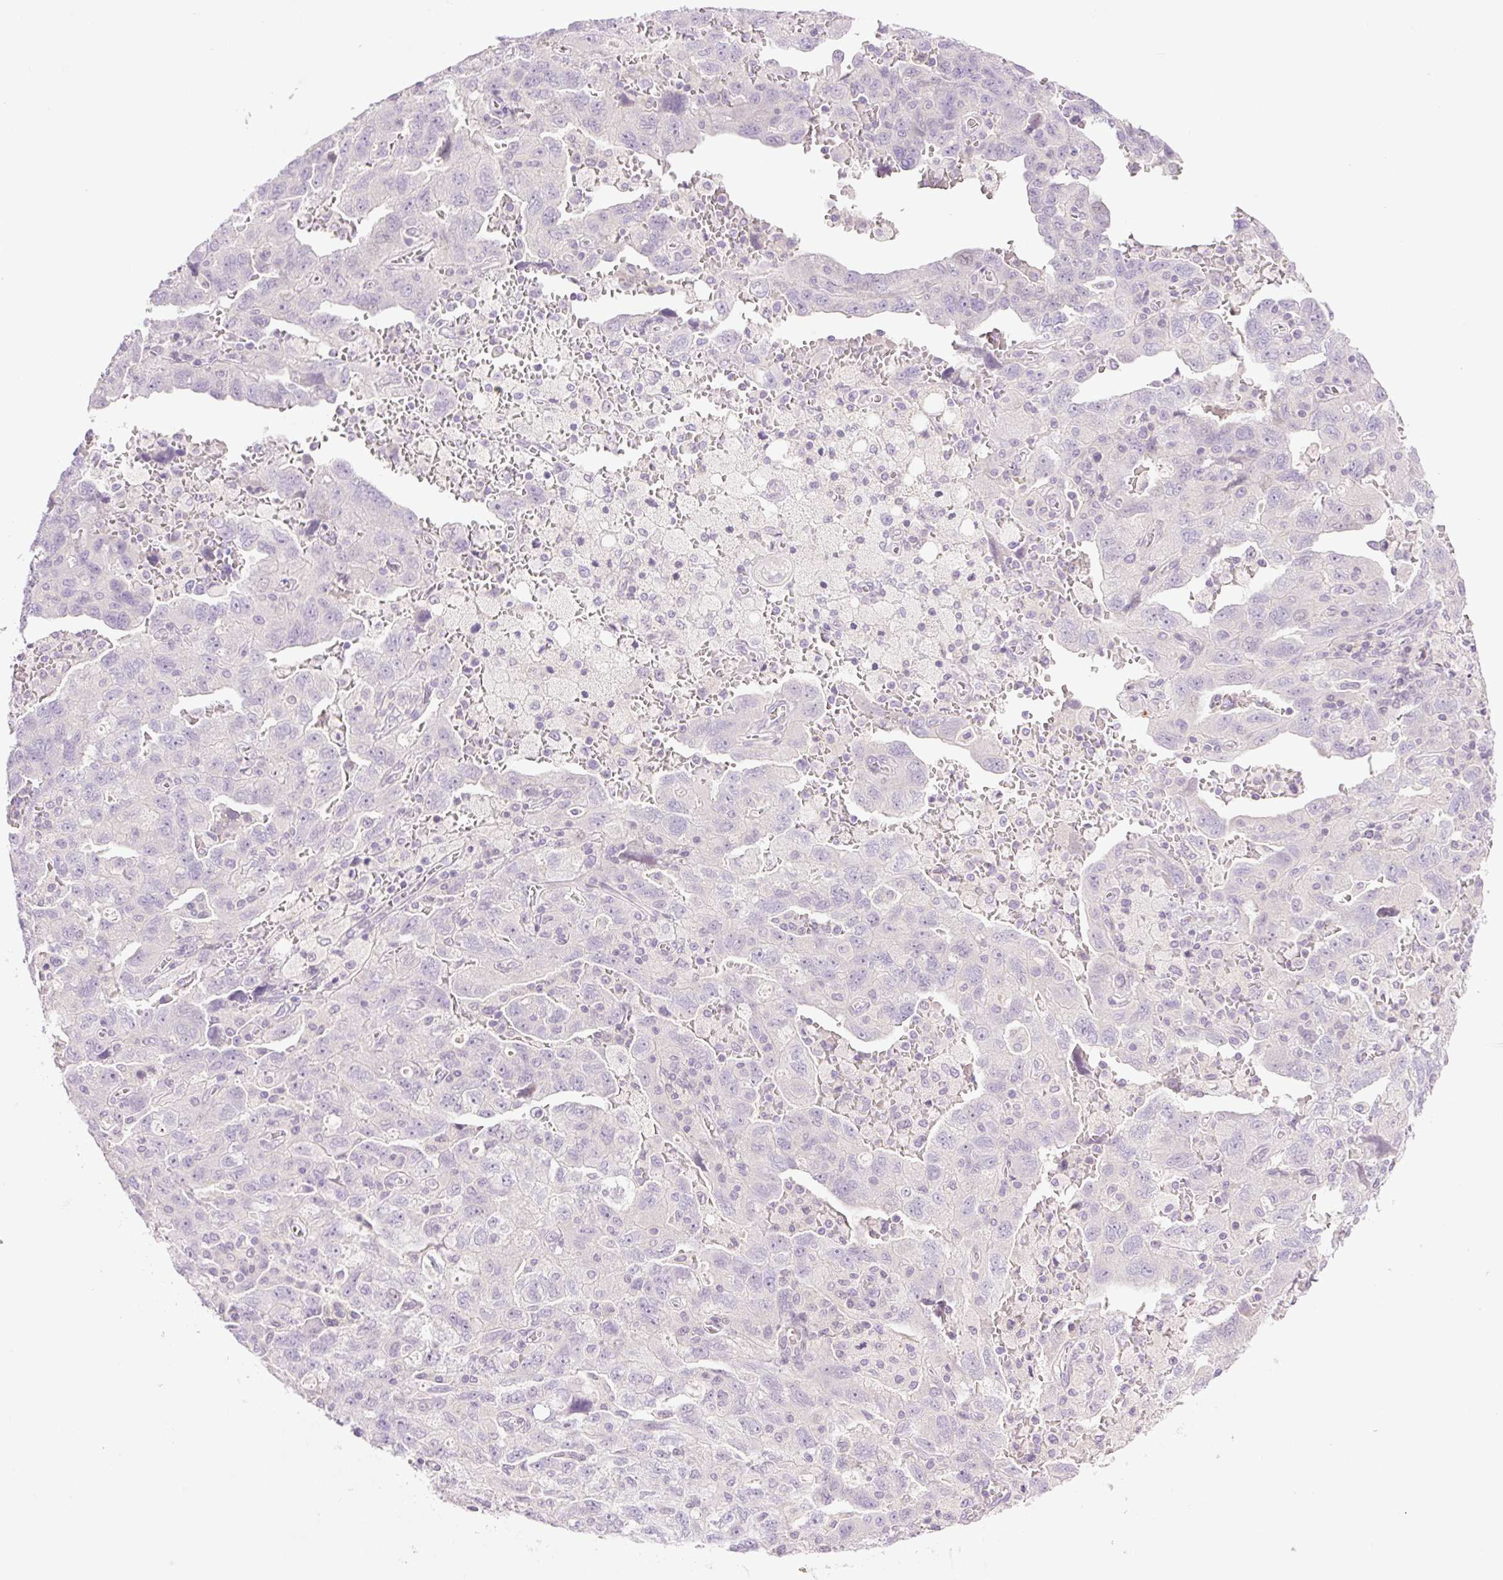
{"staining": {"intensity": "negative", "quantity": "none", "location": "none"}, "tissue": "ovarian cancer", "cell_type": "Tumor cells", "image_type": "cancer", "snomed": [{"axis": "morphology", "description": "Carcinoma, NOS"}, {"axis": "morphology", "description": "Cystadenocarcinoma, serous, NOS"}, {"axis": "topography", "description": "Ovary"}], "caption": "IHC of human ovarian cancer exhibits no expression in tumor cells. (Brightfield microscopy of DAB IHC at high magnification).", "gene": "TBX15", "patient": {"sex": "female", "age": 69}}